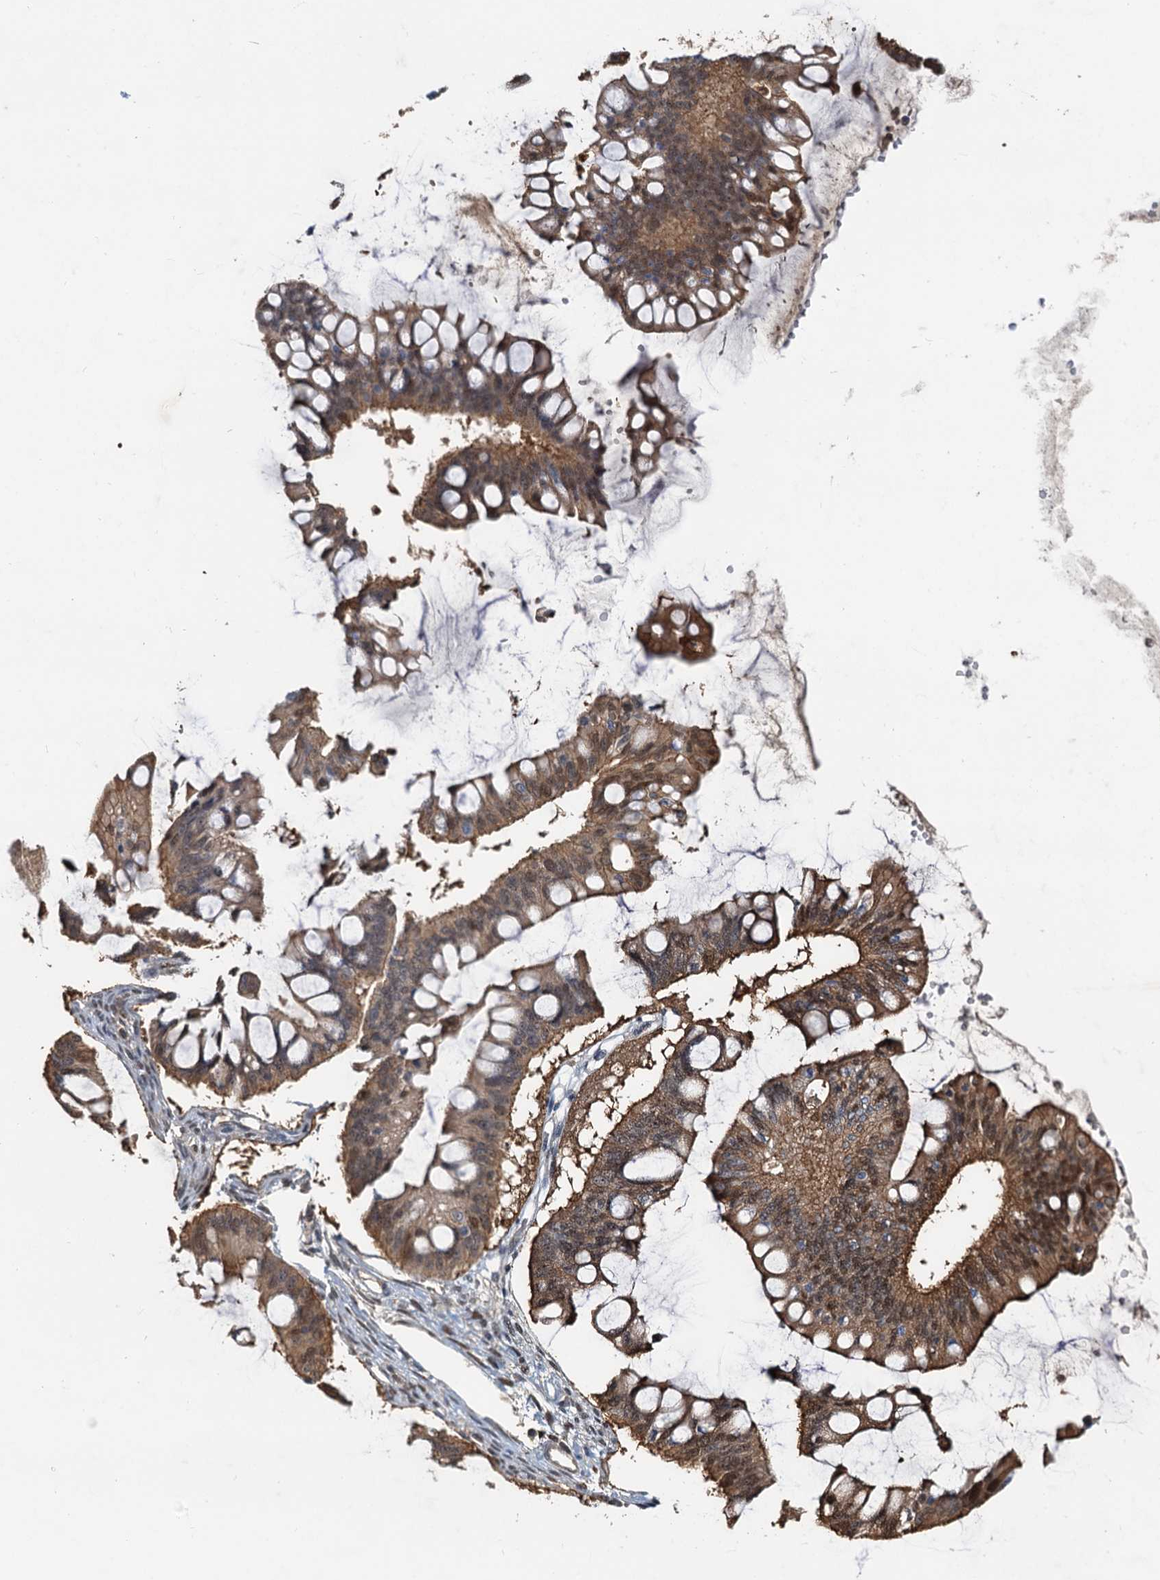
{"staining": {"intensity": "moderate", "quantity": ">75%", "location": "cytoplasmic/membranous,nuclear"}, "tissue": "ovarian cancer", "cell_type": "Tumor cells", "image_type": "cancer", "snomed": [{"axis": "morphology", "description": "Cystadenocarcinoma, mucinous, NOS"}, {"axis": "topography", "description": "Ovary"}], "caption": "Moderate cytoplasmic/membranous and nuclear protein staining is appreciated in approximately >75% of tumor cells in ovarian mucinous cystadenocarcinoma.", "gene": "SPINDOC", "patient": {"sex": "female", "age": 73}}